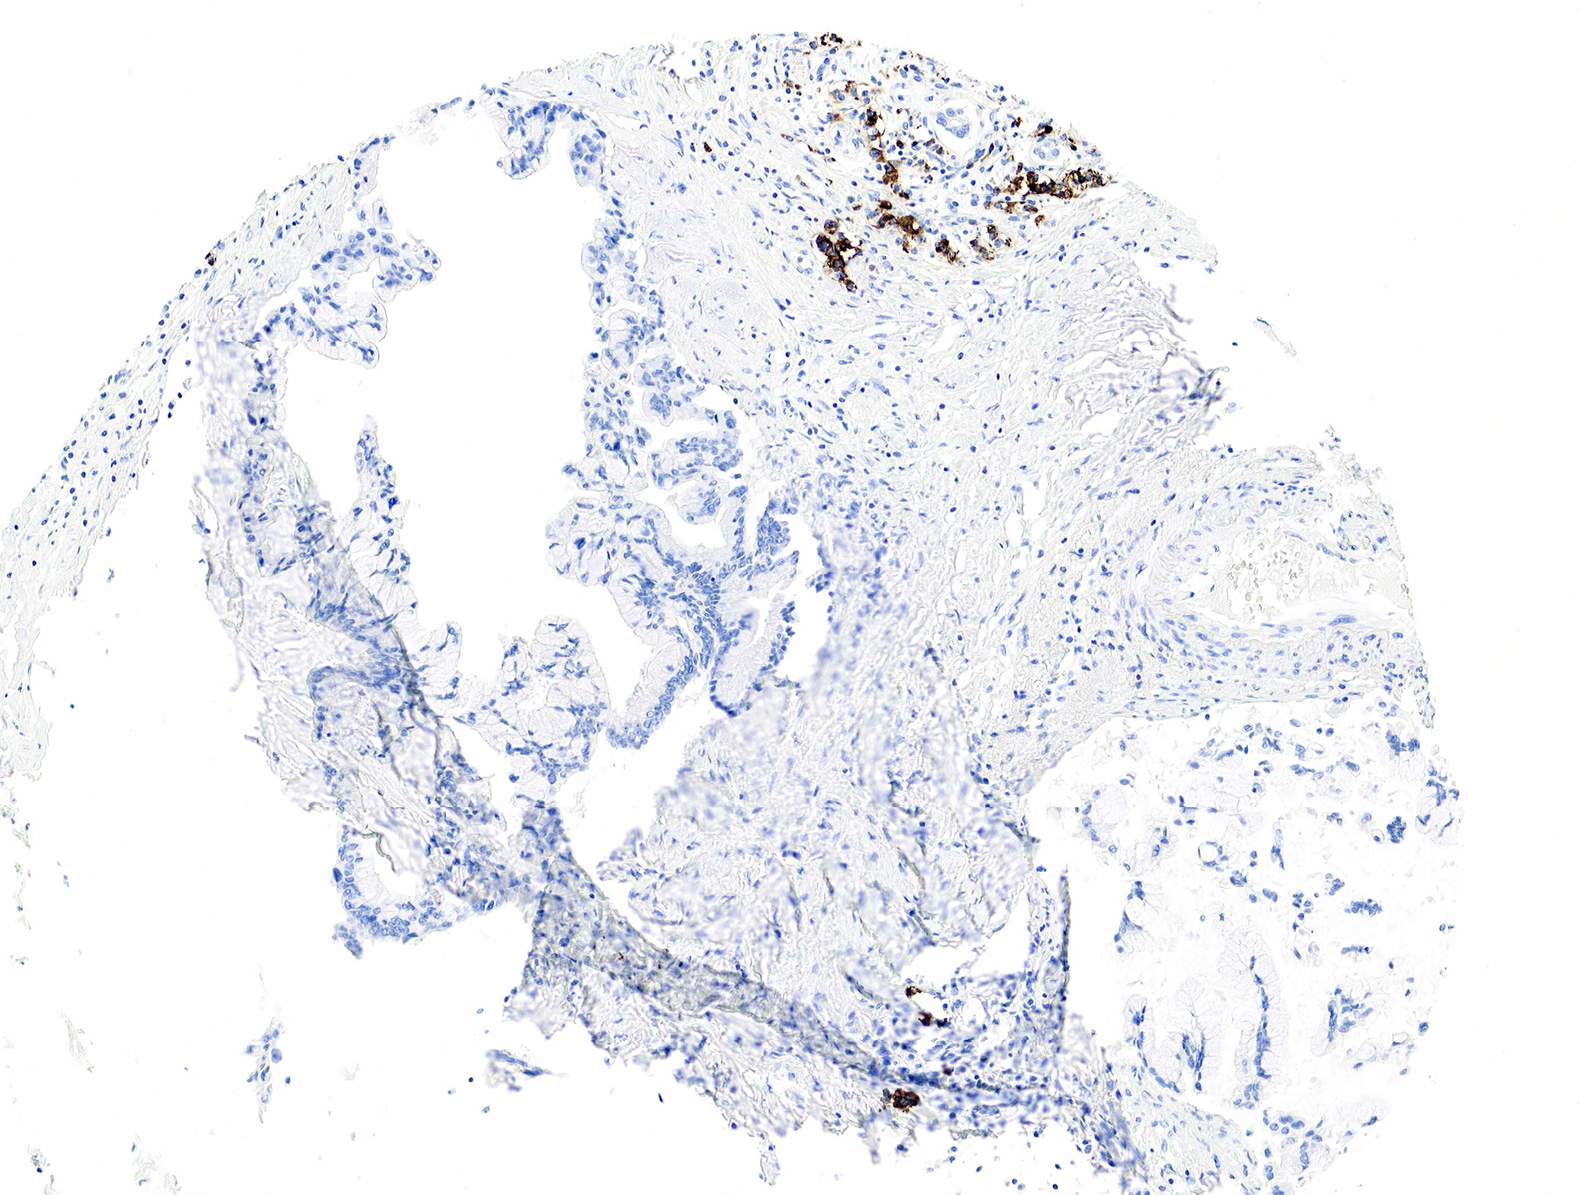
{"staining": {"intensity": "negative", "quantity": "none", "location": "none"}, "tissue": "pancreatic cancer", "cell_type": "Tumor cells", "image_type": "cancer", "snomed": [{"axis": "morphology", "description": "Adenocarcinoma, NOS"}, {"axis": "topography", "description": "Pancreas"}], "caption": "Immunohistochemistry micrograph of adenocarcinoma (pancreatic) stained for a protein (brown), which exhibits no positivity in tumor cells.", "gene": "CHGA", "patient": {"sex": "male", "age": 59}}